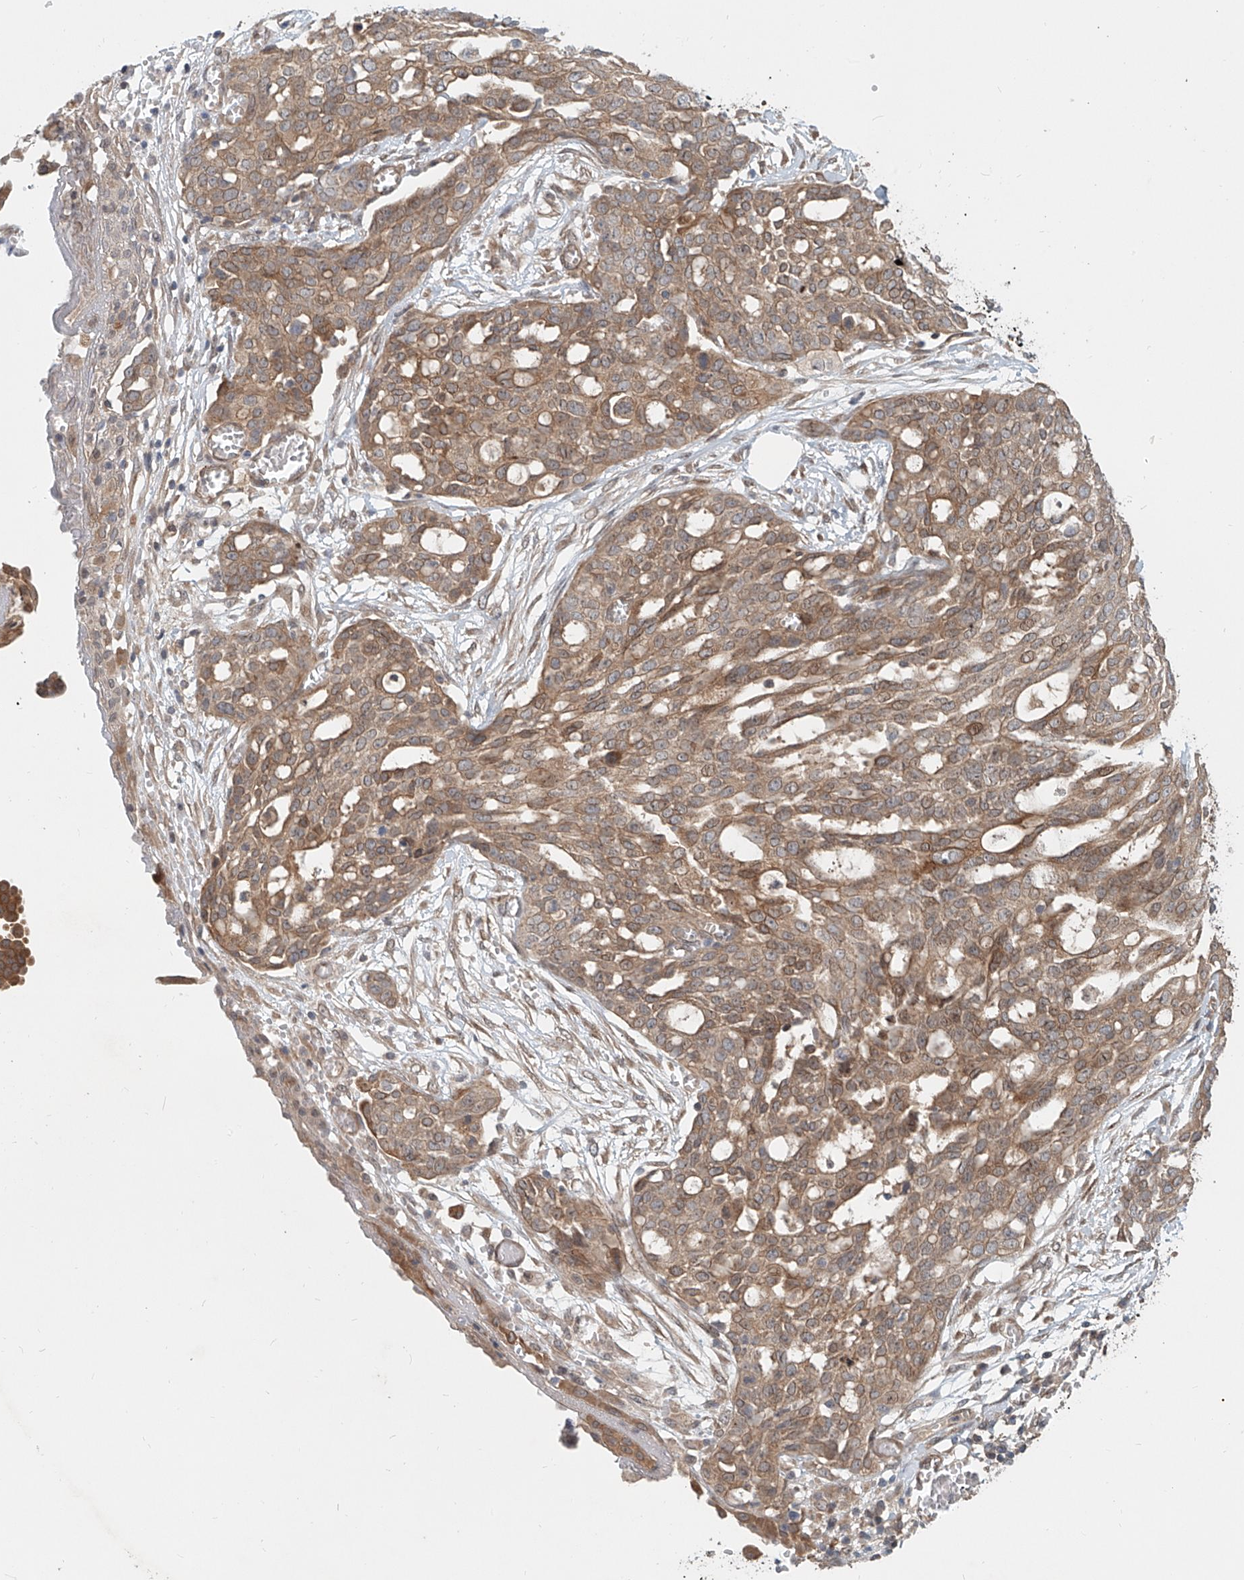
{"staining": {"intensity": "moderate", "quantity": "25%-75%", "location": "cytoplasmic/membranous"}, "tissue": "ovarian cancer", "cell_type": "Tumor cells", "image_type": "cancer", "snomed": [{"axis": "morphology", "description": "Cystadenocarcinoma, serous, NOS"}, {"axis": "topography", "description": "Soft tissue"}, {"axis": "topography", "description": "Ovary"}], "caption": "Human serous cystadenocarcinoma (ovarian) stained for a protein (brown) exhibits moderate cytoplasmic/membranous positive staining in about 25%-75% of tumor cells.", "gene": "SASH1", "patient": {"sex": "female", "age": 57}}